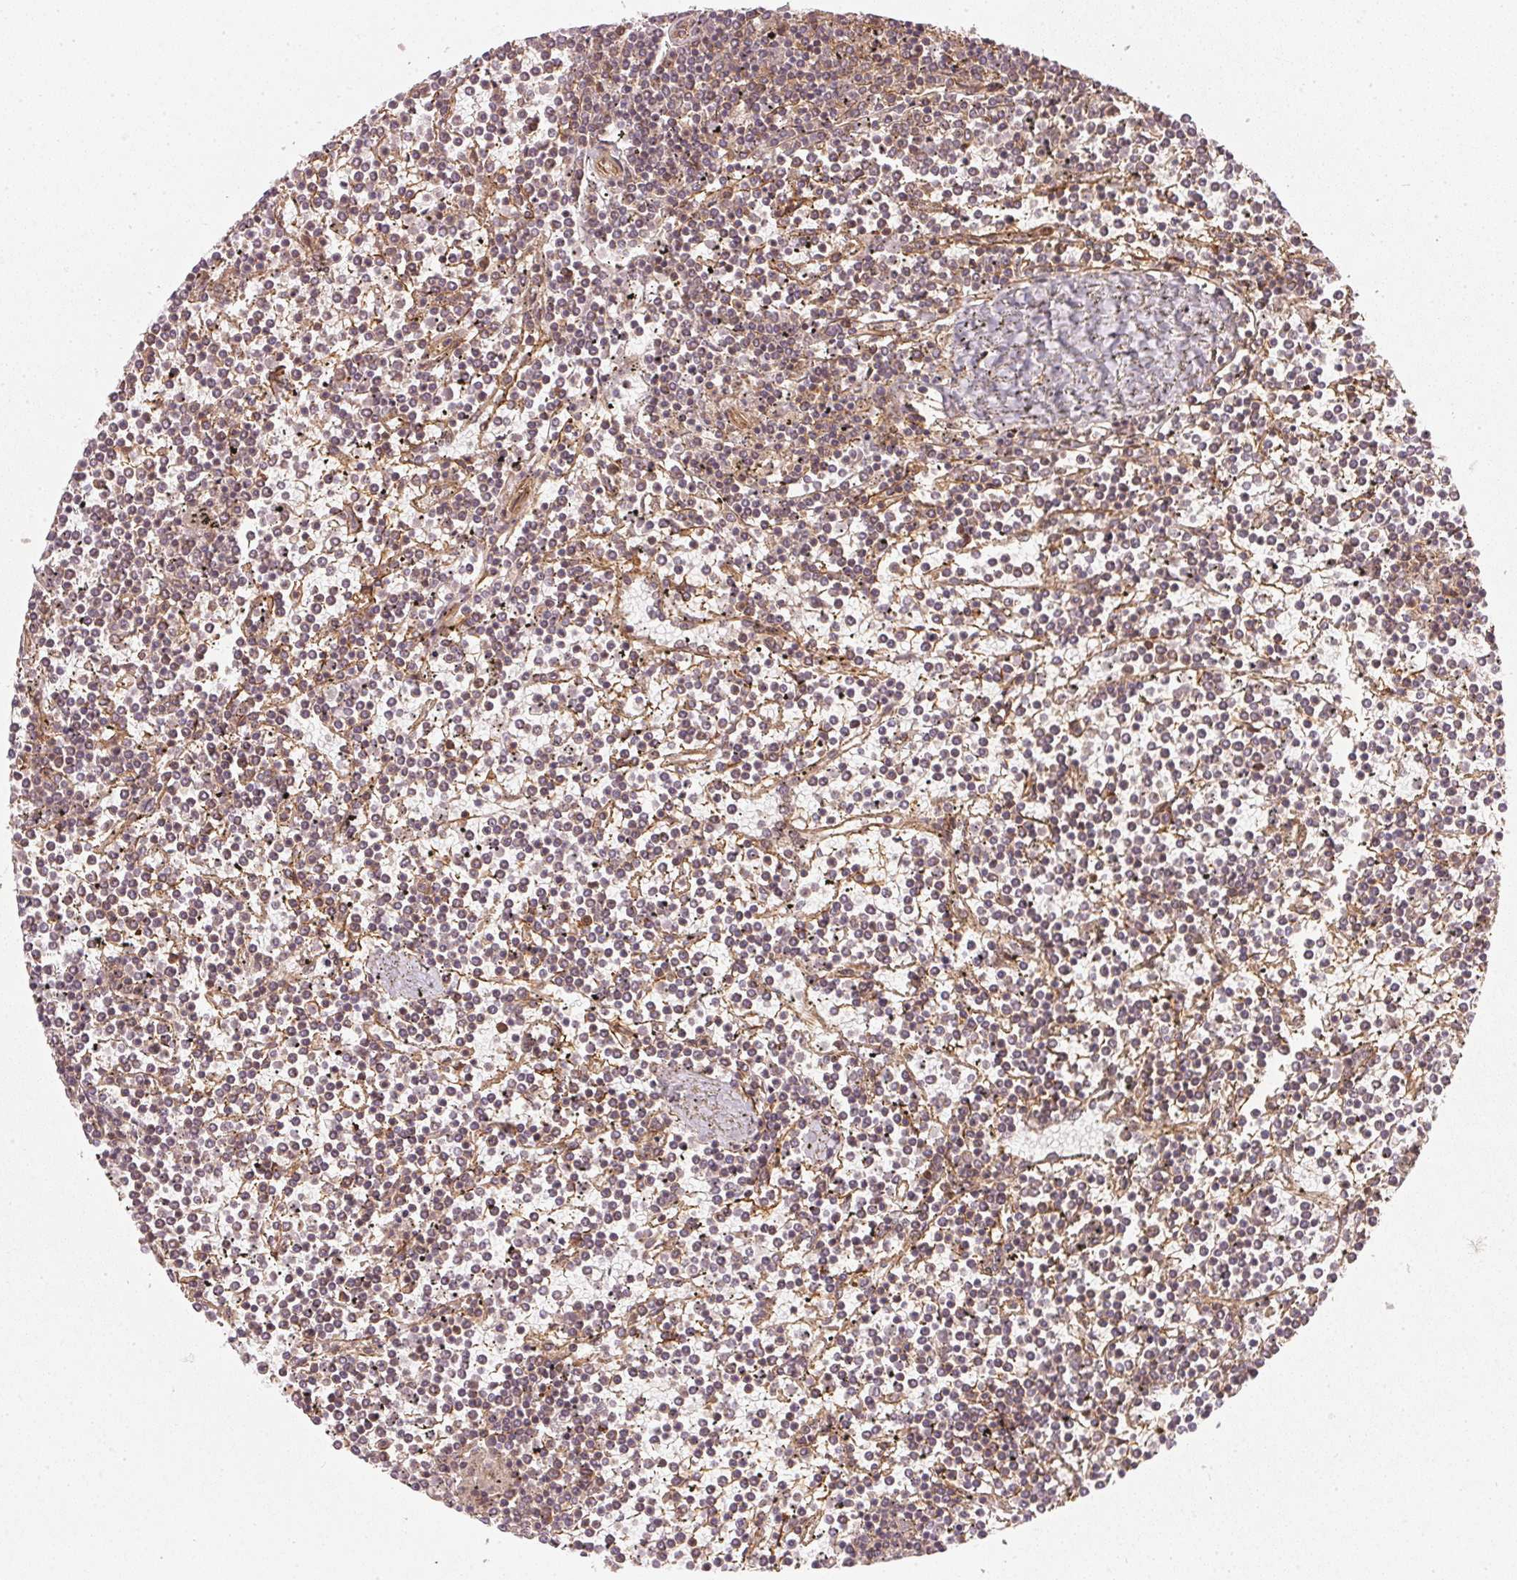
{"staining": {"intensity": "moderate", "quantity": ">75%", "location": "cytoplasmic/membranous"}, "tissue": "lymphoma", "cell_type": "Tumor cells", "image_type": "cancer", "snomed": [{"axis": "morphology", "description": "Malignant lymphoma, non-Hodgkin's type, Low grade"}, {"axis": "topography", "description": "Spleen"}], "caption": "Brown immunohistochemical staining in lymphoma displays moderate cytoplasmic/membranous positivity in approximately >75% of tumor cells.", "gene": "NADK2", "patient": {"sex": "female", "age": 19}}